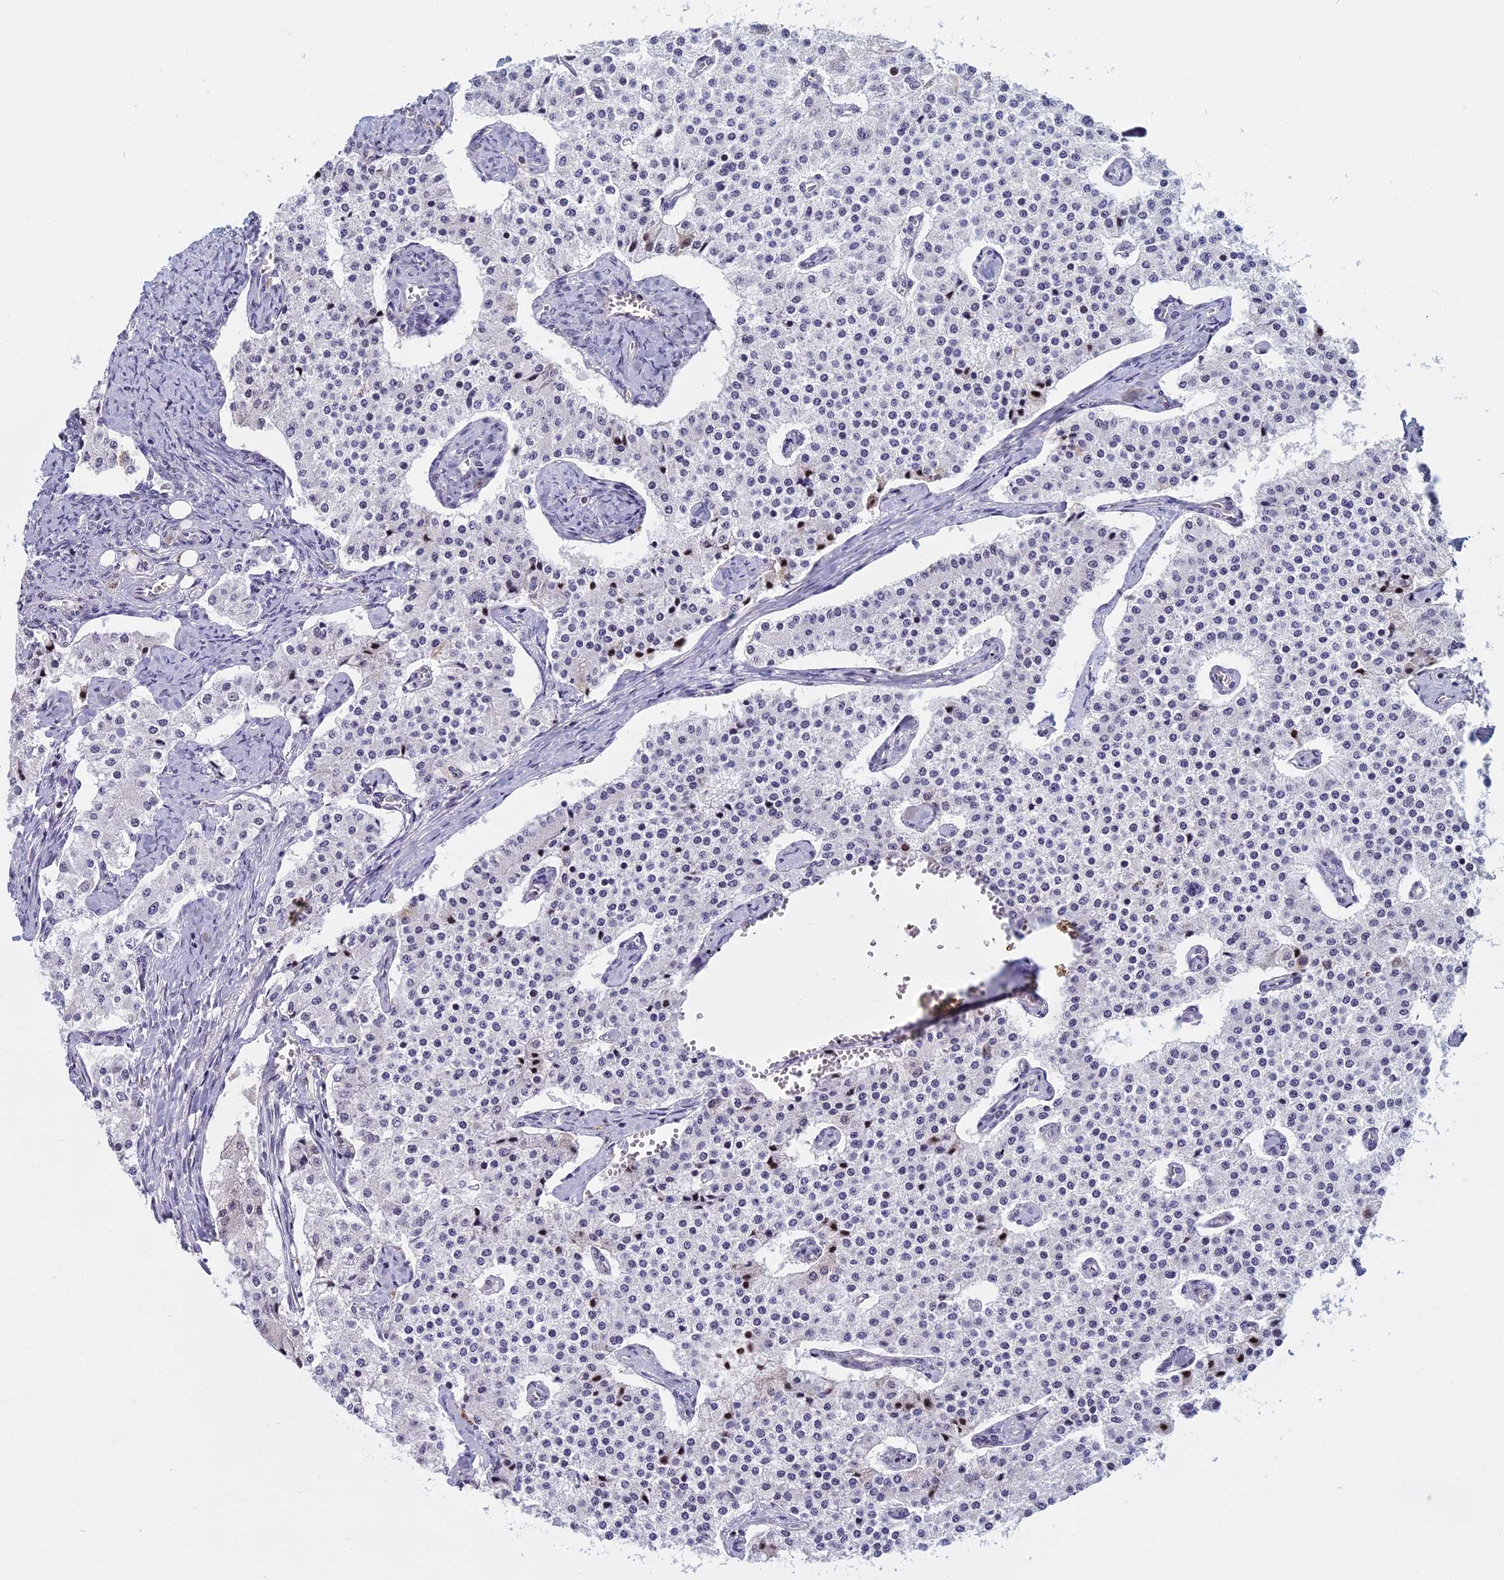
{"staining": {"intensity": "negative", "quantity": "none", "location": "none"}, "tissue": "carcinoid", "cell_type": "Tumor cells", "image_type": "cancer", "snomed": [{"axis": "morphology", "description": "Carcinoid, malignant, NOS"}, {"axis": "topography", "description": "Colon"}], "caption": "A high-resolution histopathology image shows immunohistochemistry staining of malignant carcinoid, which reveals no significant positivity in tumor cells. Brightfield microscopy of immunohistochemistry stained with DAB (3,3'-diaminobenzidine) (brown) and hematoxylin (blue), captured at high magnification.", "gene": "CDC7", "patient": {"sex": "female", "age": 52}}